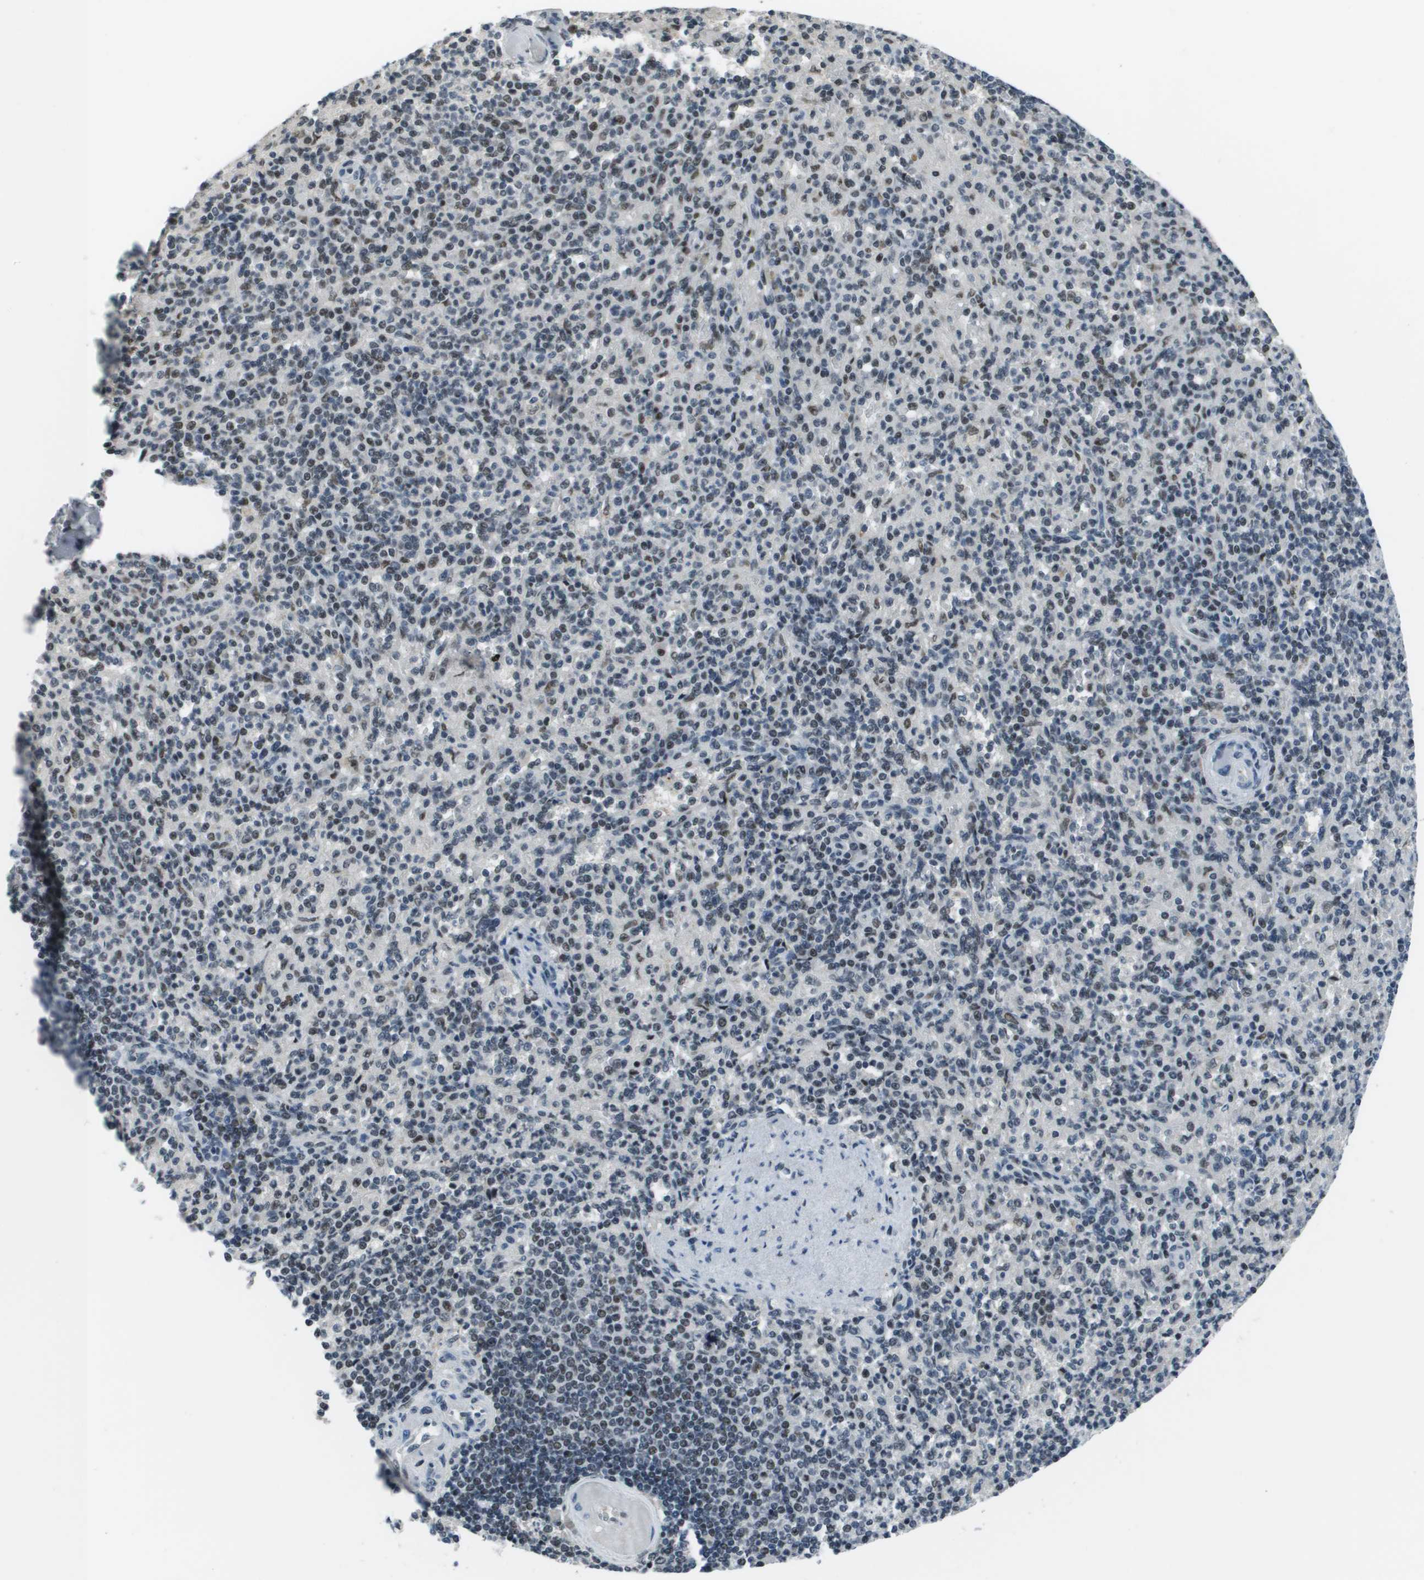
{"staining": {"intensity": "weak", "quantity": "25%-75%", "location": "nuclear"}, "tissue": "spleen", "cell_type": "Cells in red pulp", "image_type": "normal", "snomed": [{"axis": "morphology", "description": "Normal tissue, NOS"}, {"axis": "topography", "description": "Spleen"}], "caption": "A brown stain shows weak nuclear staining of a protein in cells in red pulp of normal spleen. Using DAB (brown) and hematoxylin (blue) stains, captured at high magnification using brightfield microscopy.", "gene": "THRAP3", "patient": {"sex": "female", "age": 74}}